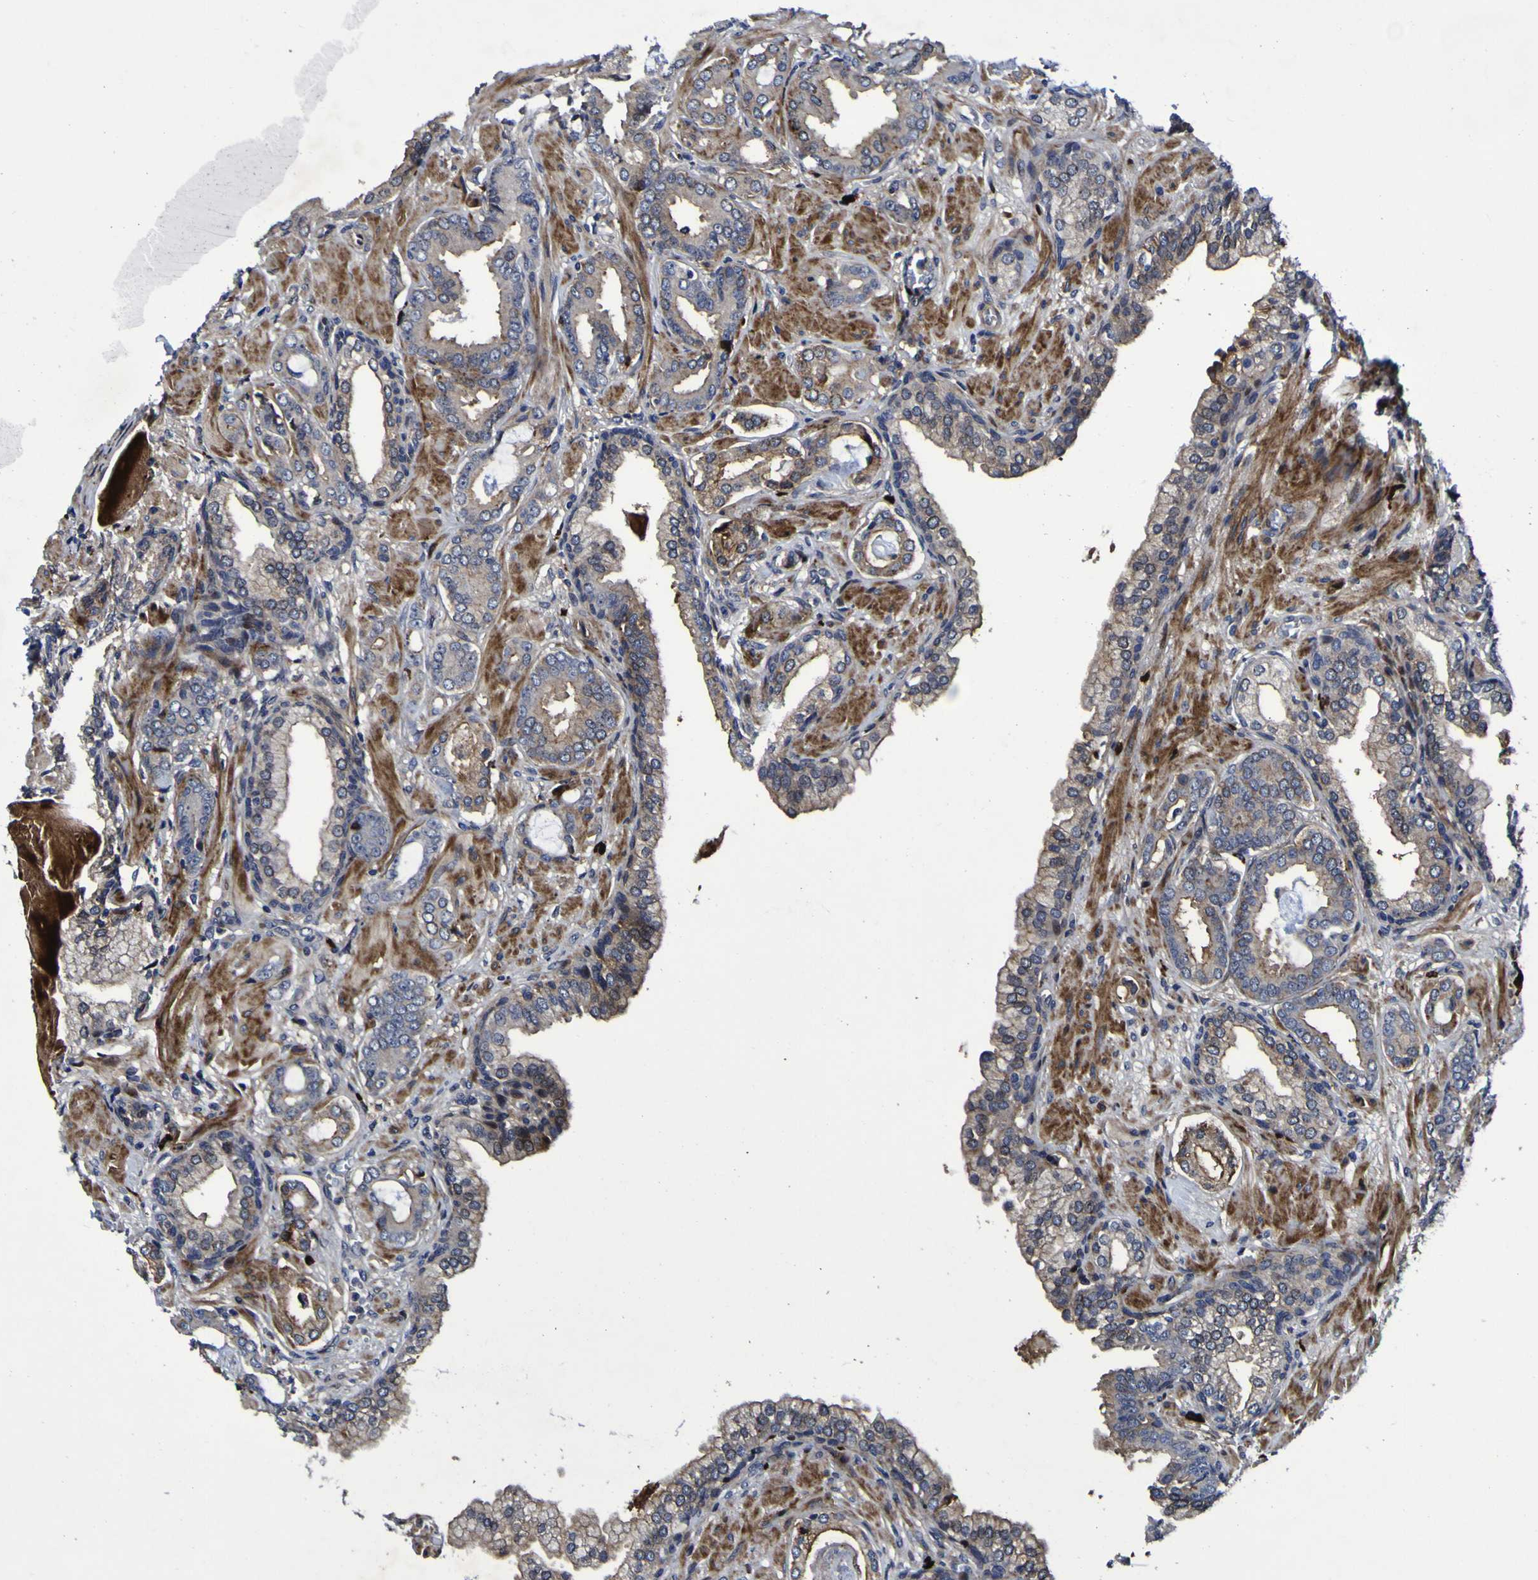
{"staining": {"intensity": "weak", "quantity": ">75%", "location": "cytoplasmic/membranous"}, "tissue": "prostate cancer", "cell_type": "Tumor cells", "image_type": "cancer", "snomed": [{"axis": "morphology", "description": "Adenocarcinoma, Low grade"}, {"axis": "topography", "description": "Prostate"}], "caption": "The immunohistochemical stain labels weak cytoplasmic/membranous expression in tumor cells of prostate cancer tissue.", "gene": "MGLL", "patient": {"sex": "male", "age": 53}}